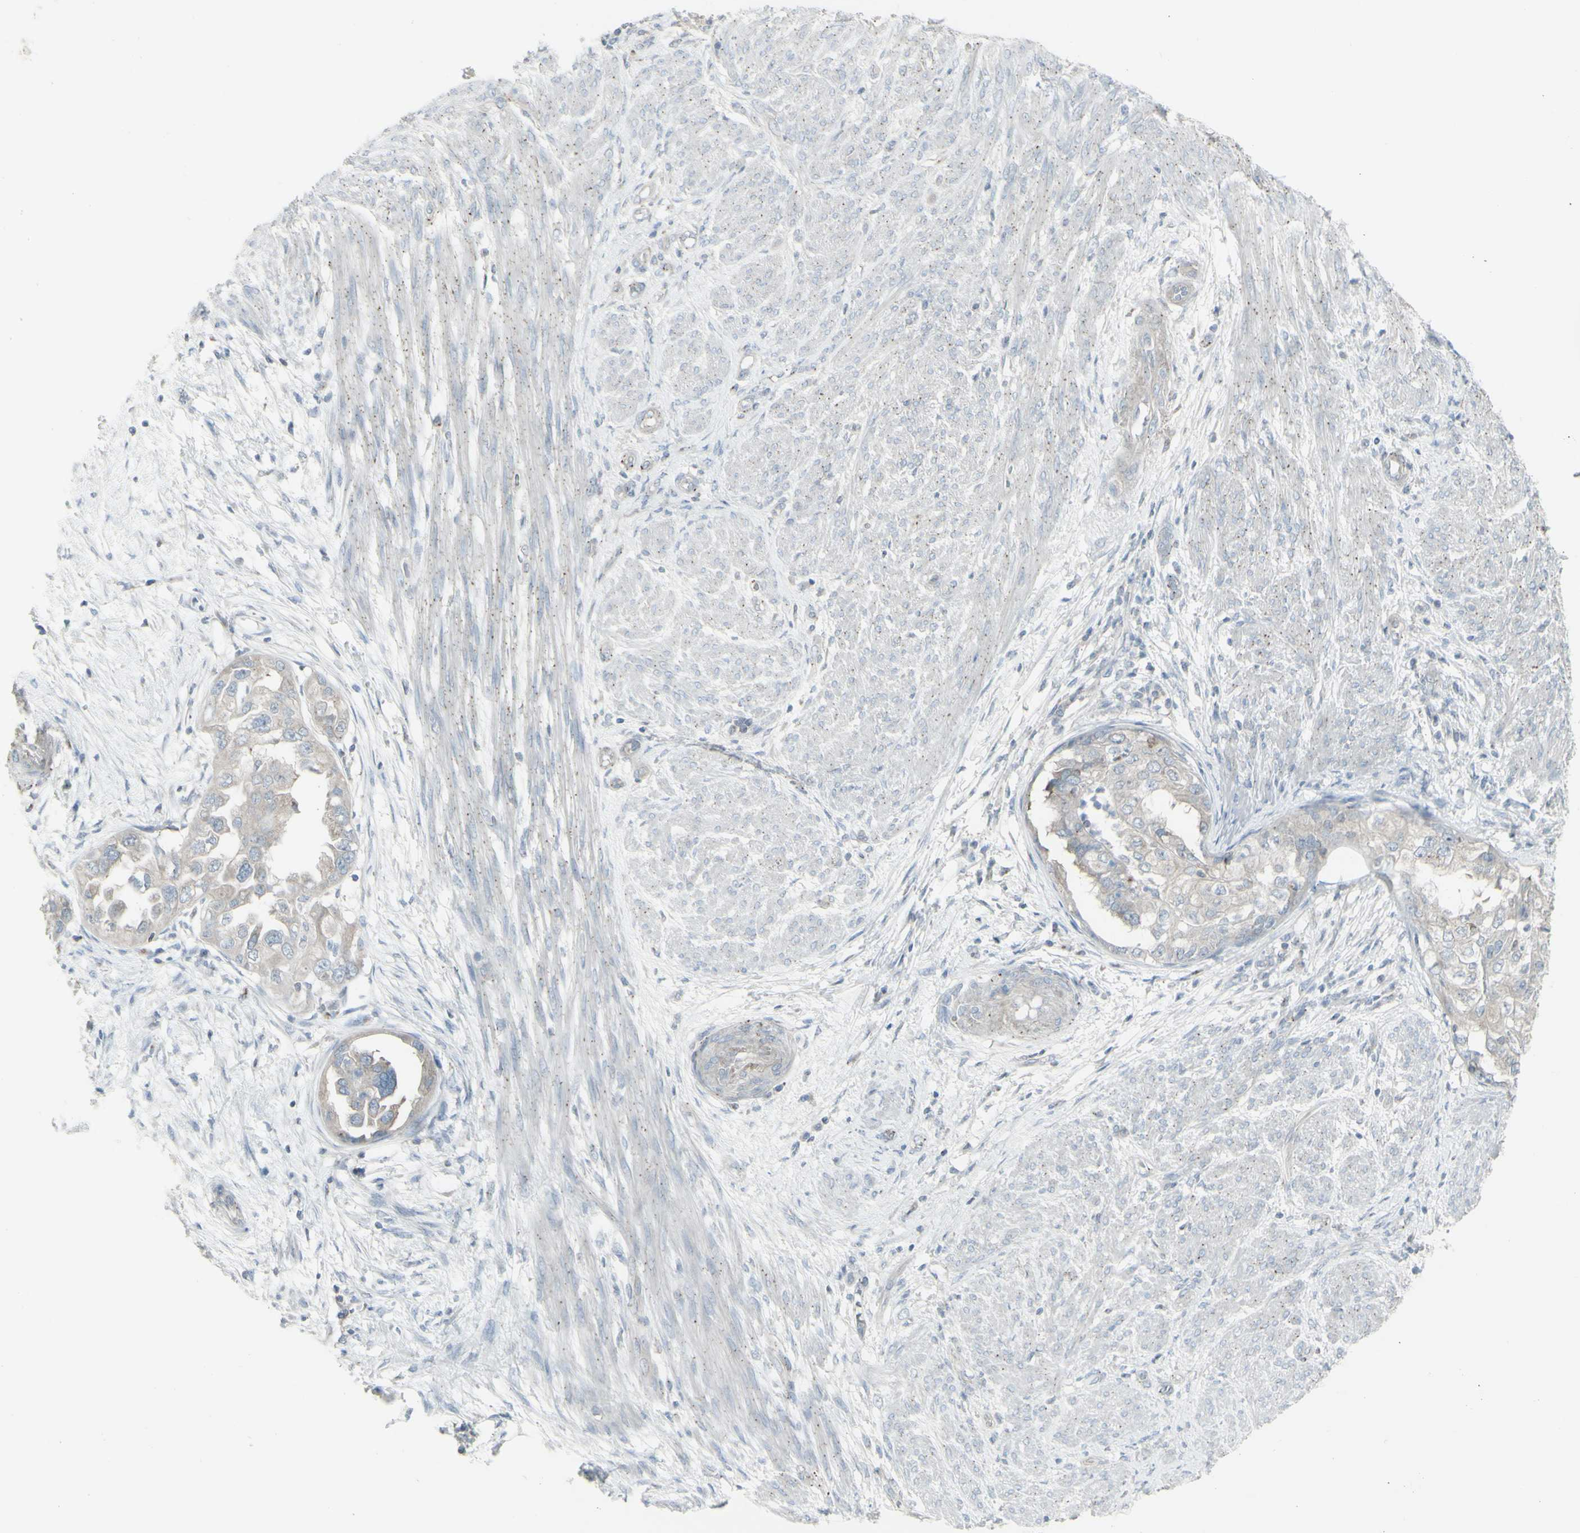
{"staining": {"intensity": "negative", "quantity": "none", "location": "none"}, "tissue": "endometrial cancer", "cell_type": "Tumor cells", "image_type": "cancer", "snomed": [{"axis": "morphology", "description": "Adenocarcinoma, NOS"}, {"axis": "topography", "description": "Endometrium"}], "caption": "Tumor cells are negative for brown protein staining in endometrial cancer (adenocarcinoma). (DAB immunohistochemistry (IHC), high magnification).", "gene": "GALNT6", "patient": {"sex": "female", "age": 85}}